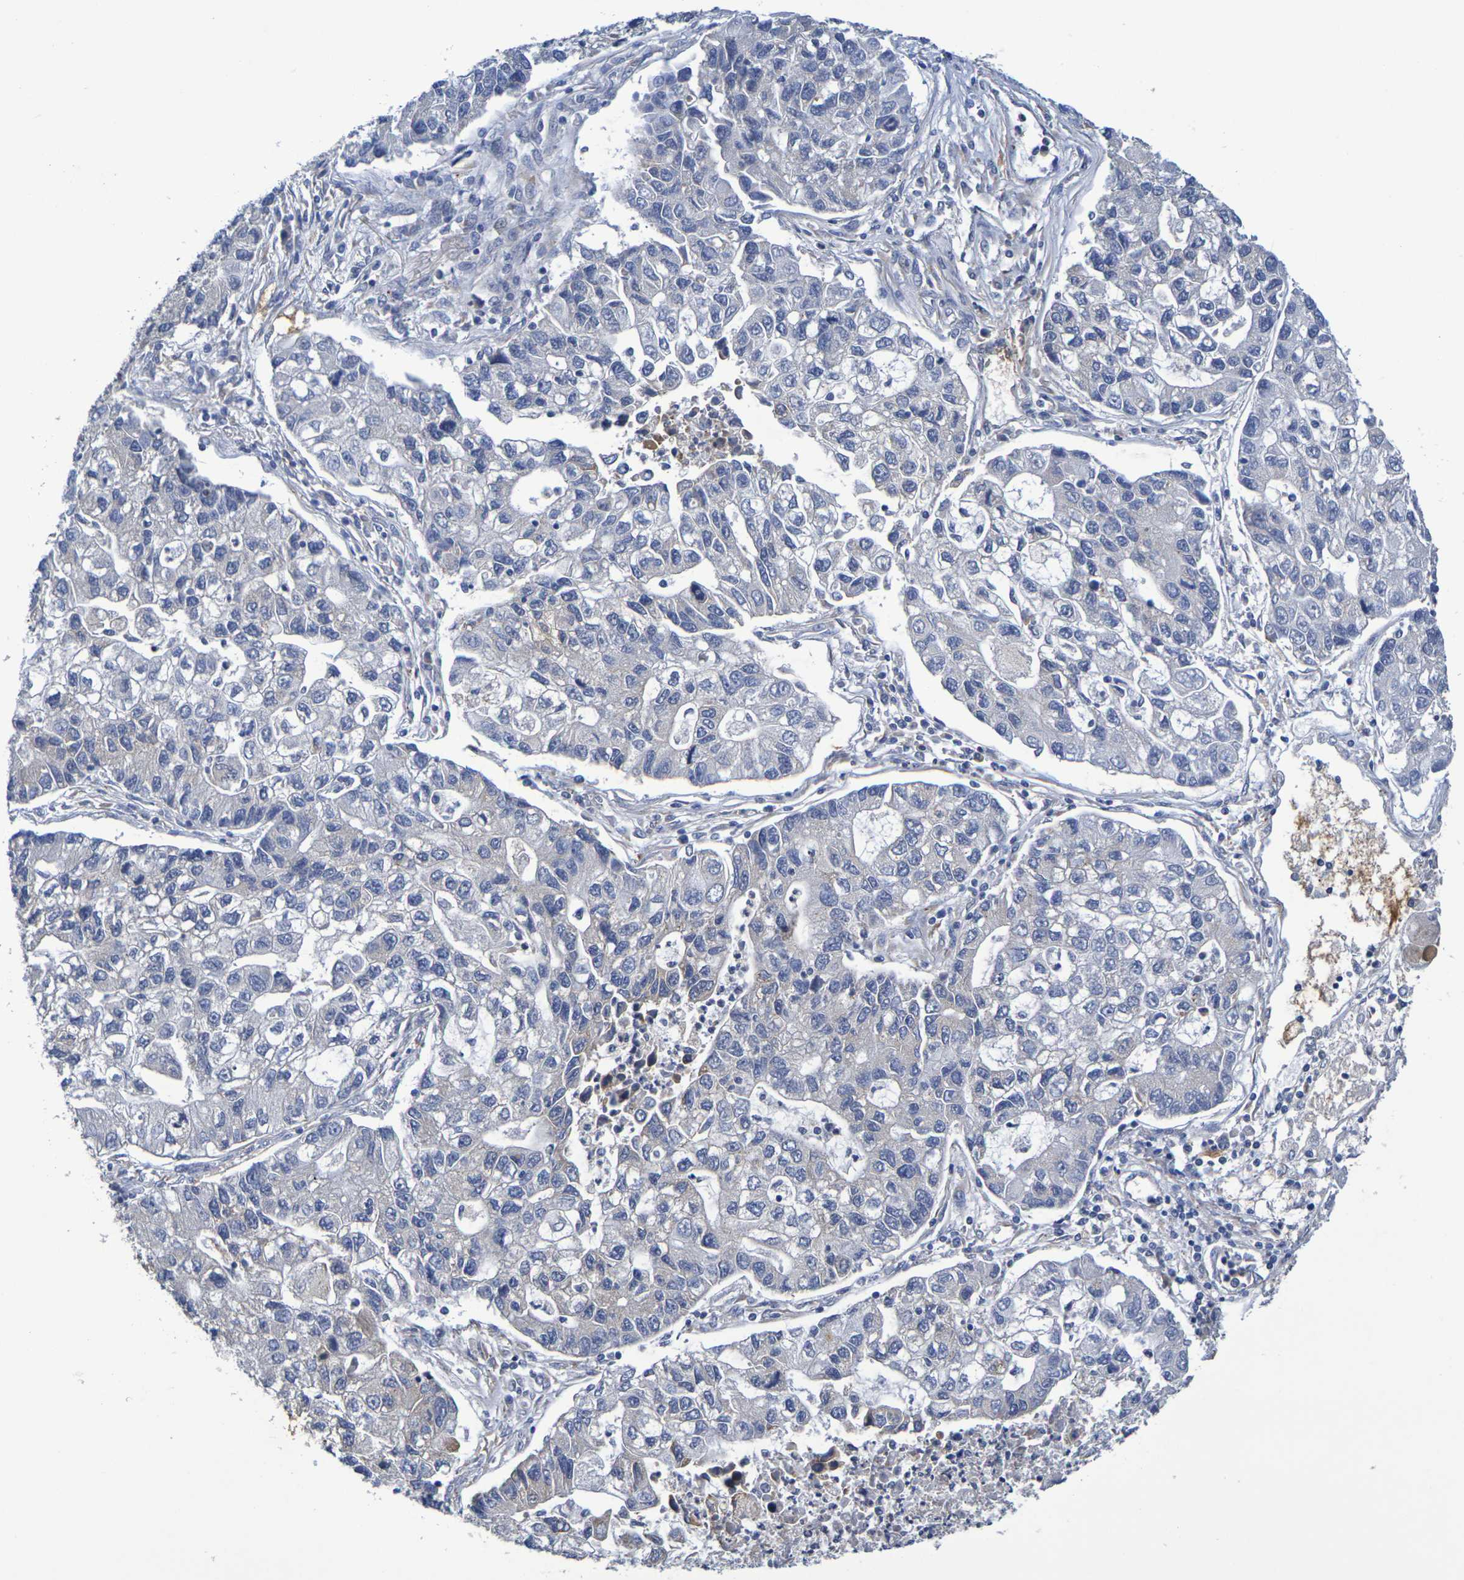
{"staining": {"intensity": "negative", "quantity": "none", "location": "none"}, "tissue": "lung cancer", "cell_type": "Tumor cells", "image_type": "cancer", "snomed": [{"axis": "morphology", "description": "Adenocarcinoma, NOS"}, {"axis": "topography", "description": "Lung"}], "caption": "Immunohistochemistry (IHC) of human lung cancer displays no positivity in tumor cells.", "gene": "SDC4", "patient": {"sex": "female", "age": 51}}